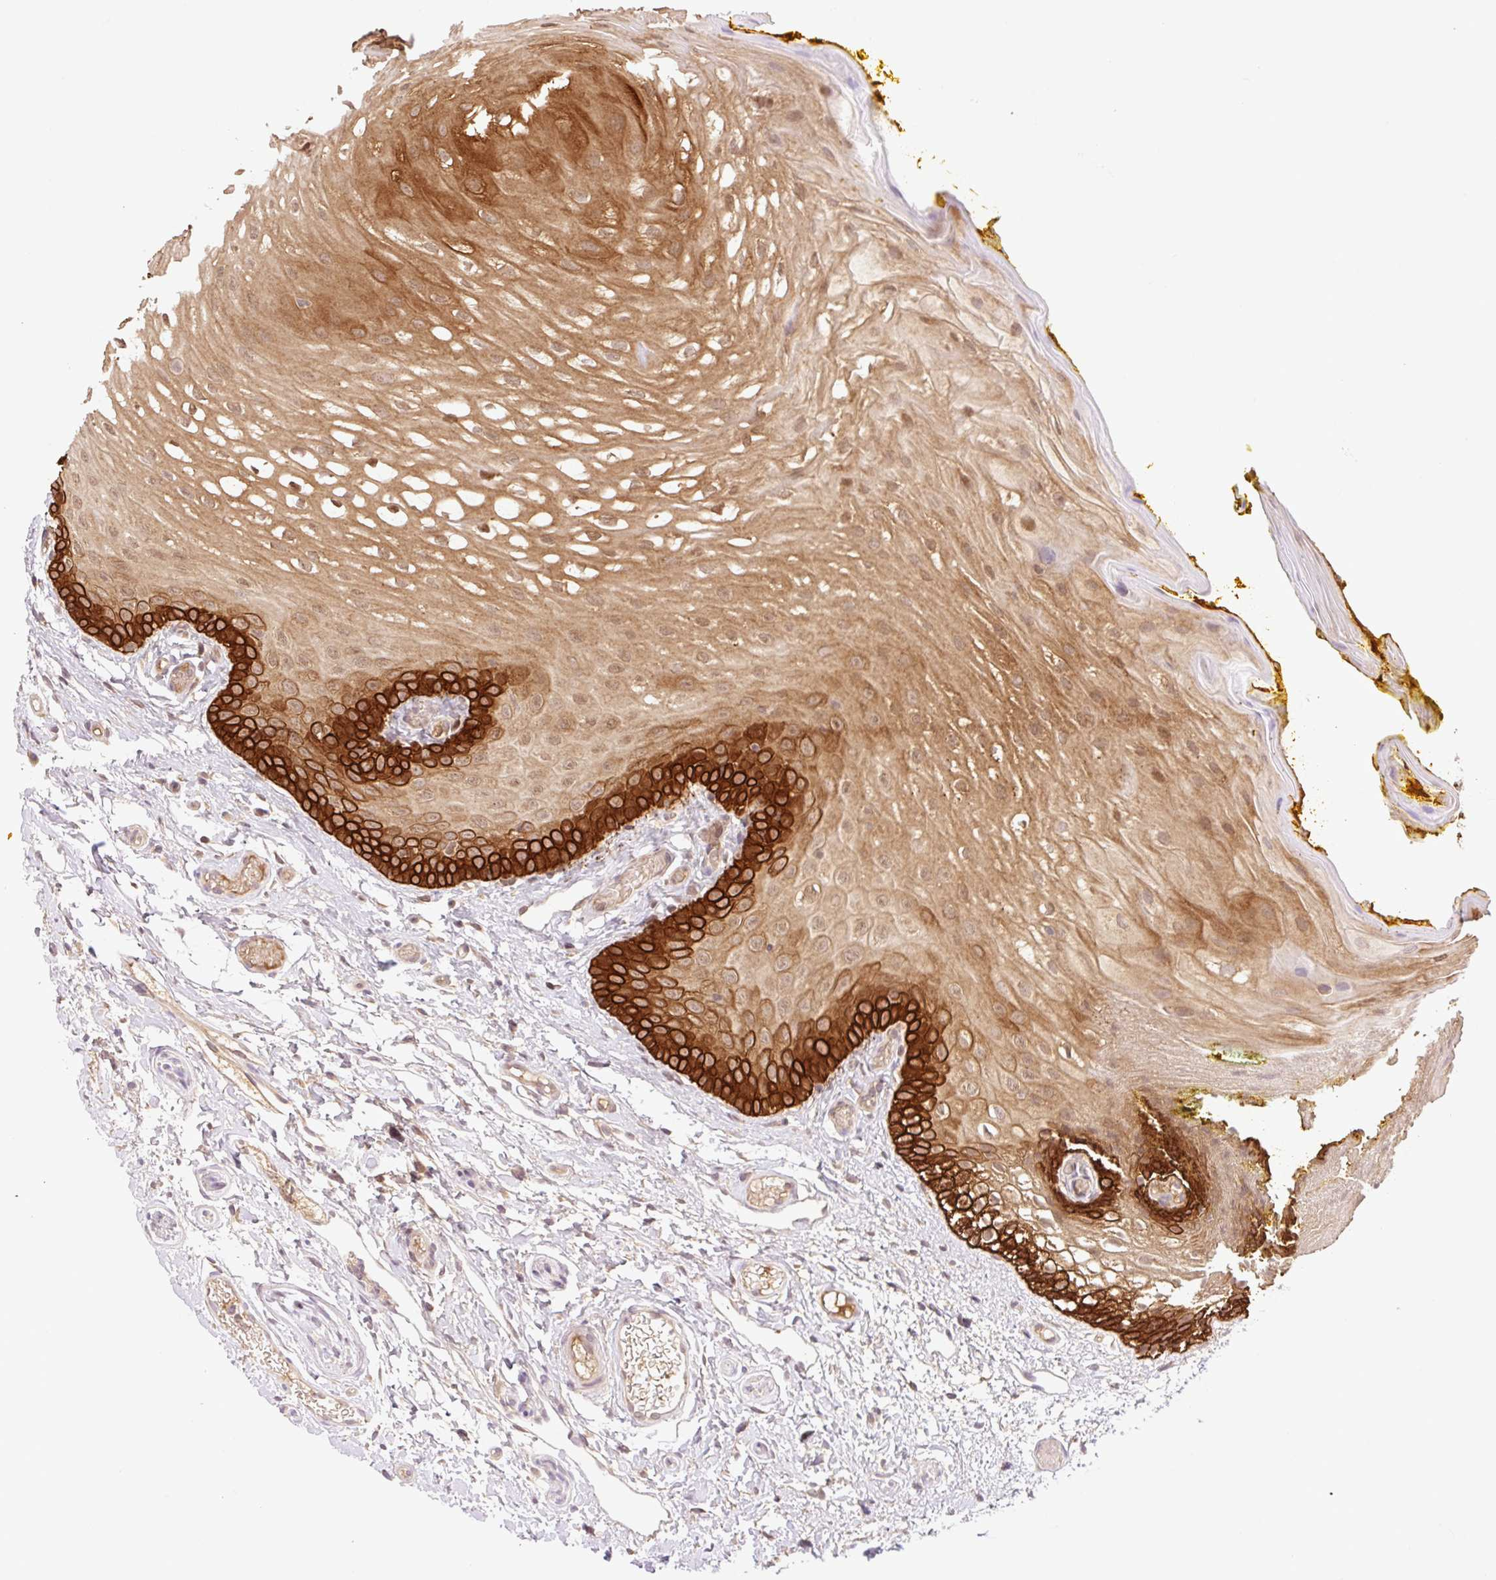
{"staining": {"intensity": "strong", "quantity": "25%-75%", "location": "cytoplasmic/membranous"}, "tissue": "oral mucosa", "cell_type": "Squamous epithelial cells", "image_type": "normal", "snomed": [{"axis": "morphology", "description": "Normal tissue, NOS"}, {"axis": "topography", "description": "Oral tissue"}, {"axis": "topography", "description": "Tounge, NOS"}], "caption": "A high amount of strong cytoplasmic/membranous expression is appreciated in about 25%-75% of squamous epithelial cells in benign oral mucosa. (brown staining indicates protein expression, while blue staining denotes nuclei).", "gene": "YJU2B", "patient": {"sex": "female", "age": 60}}